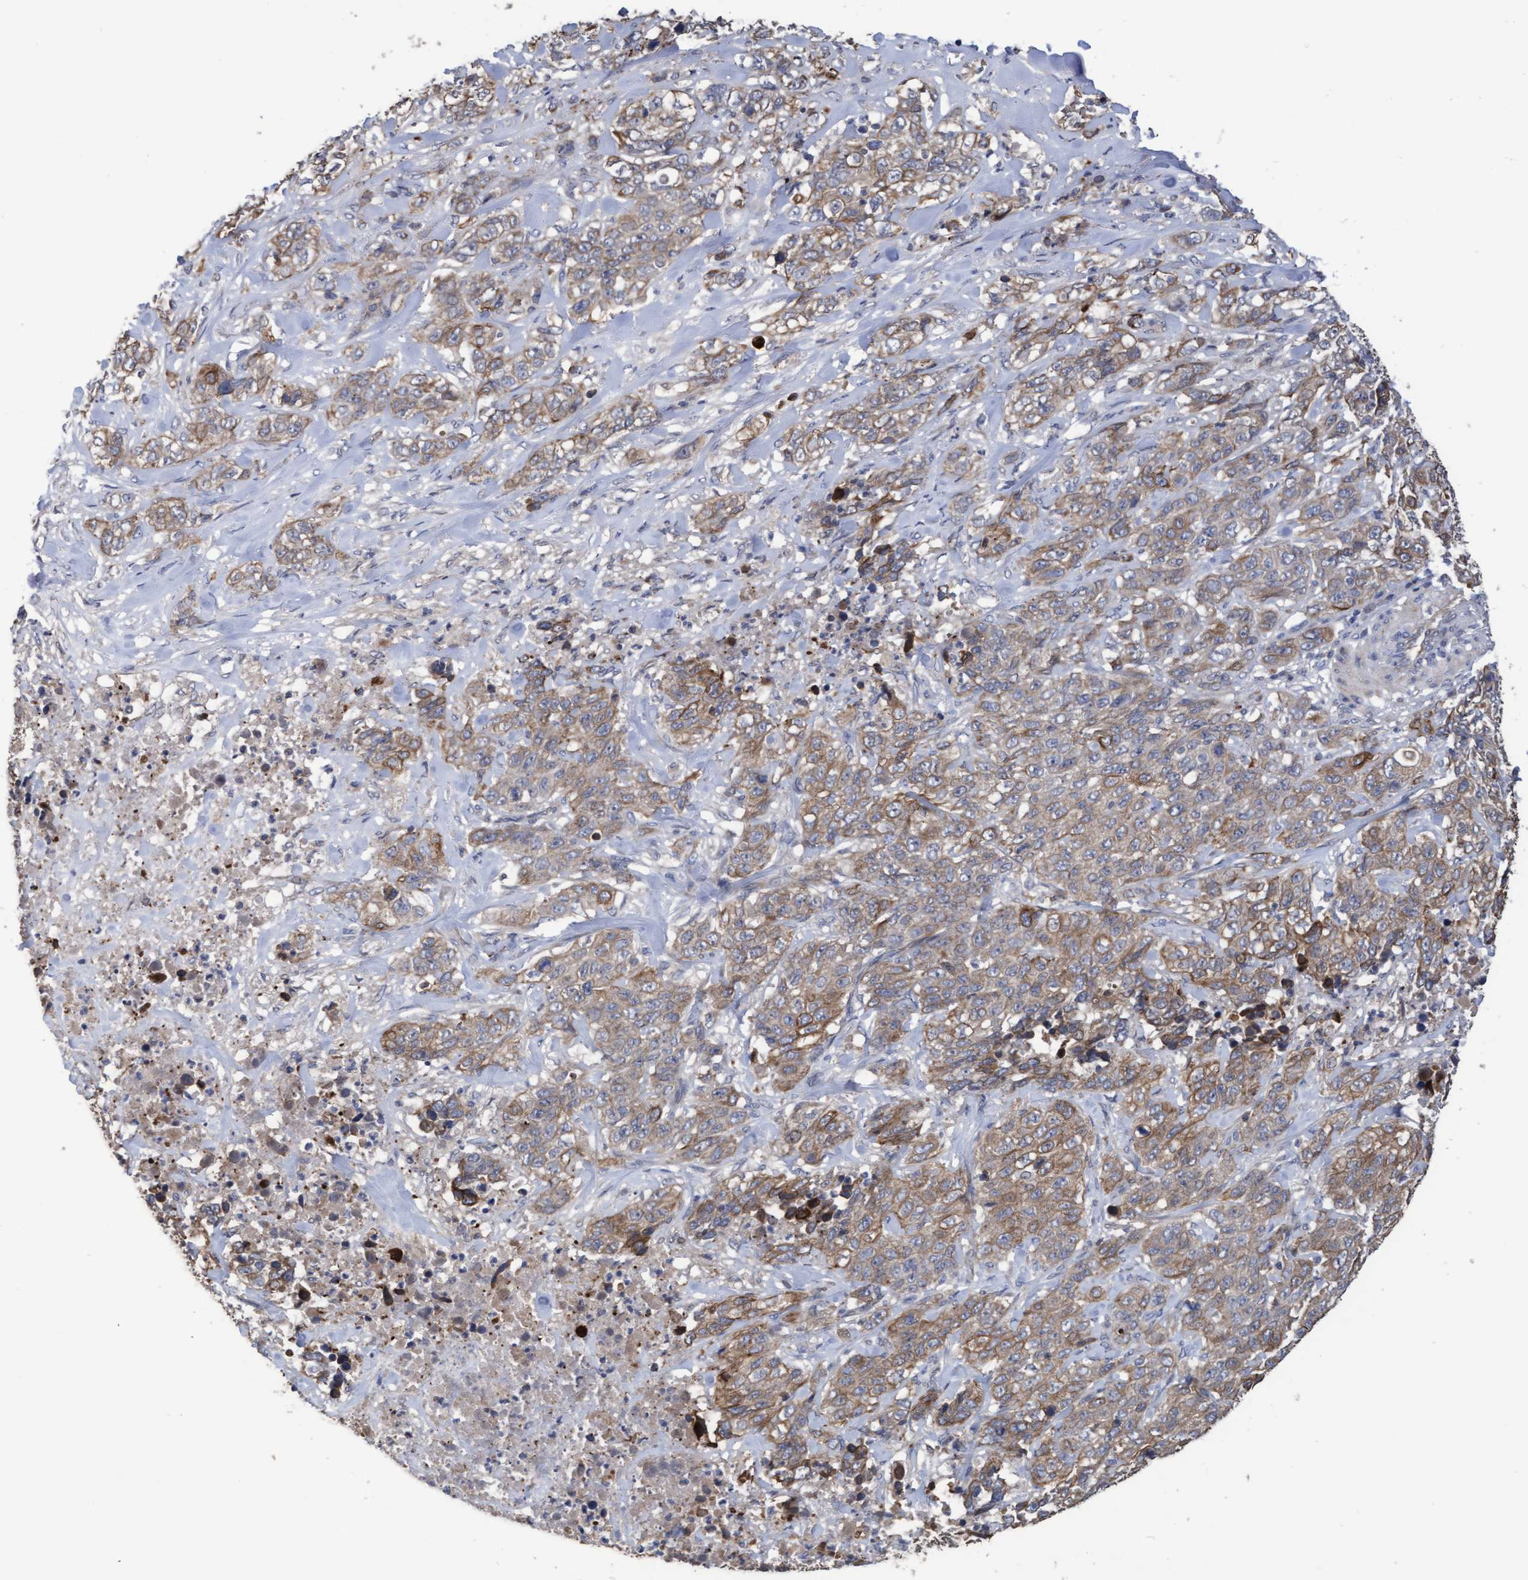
{"staining": {"intensity": "moderate", "quantity": ">75%", "location": "cytoplasmic/membranous"}, "tissue": "stomach cancer", "cell_type": "Tumor cells", "image_type": "cancer", "snomed": [{"axis": "morphology", "description": "Adenocarcinoma, NOS"}, {"axis": "topography", "description": "Stomach"}], "caption": "The image exhibits a brown stain indicating the presence of a protein in the cytoplasmic/membranous of tumor cells in stomach adenocarcinoma.", "gene": "KRT24", "patient": {"sex": "male", "age": 48}}